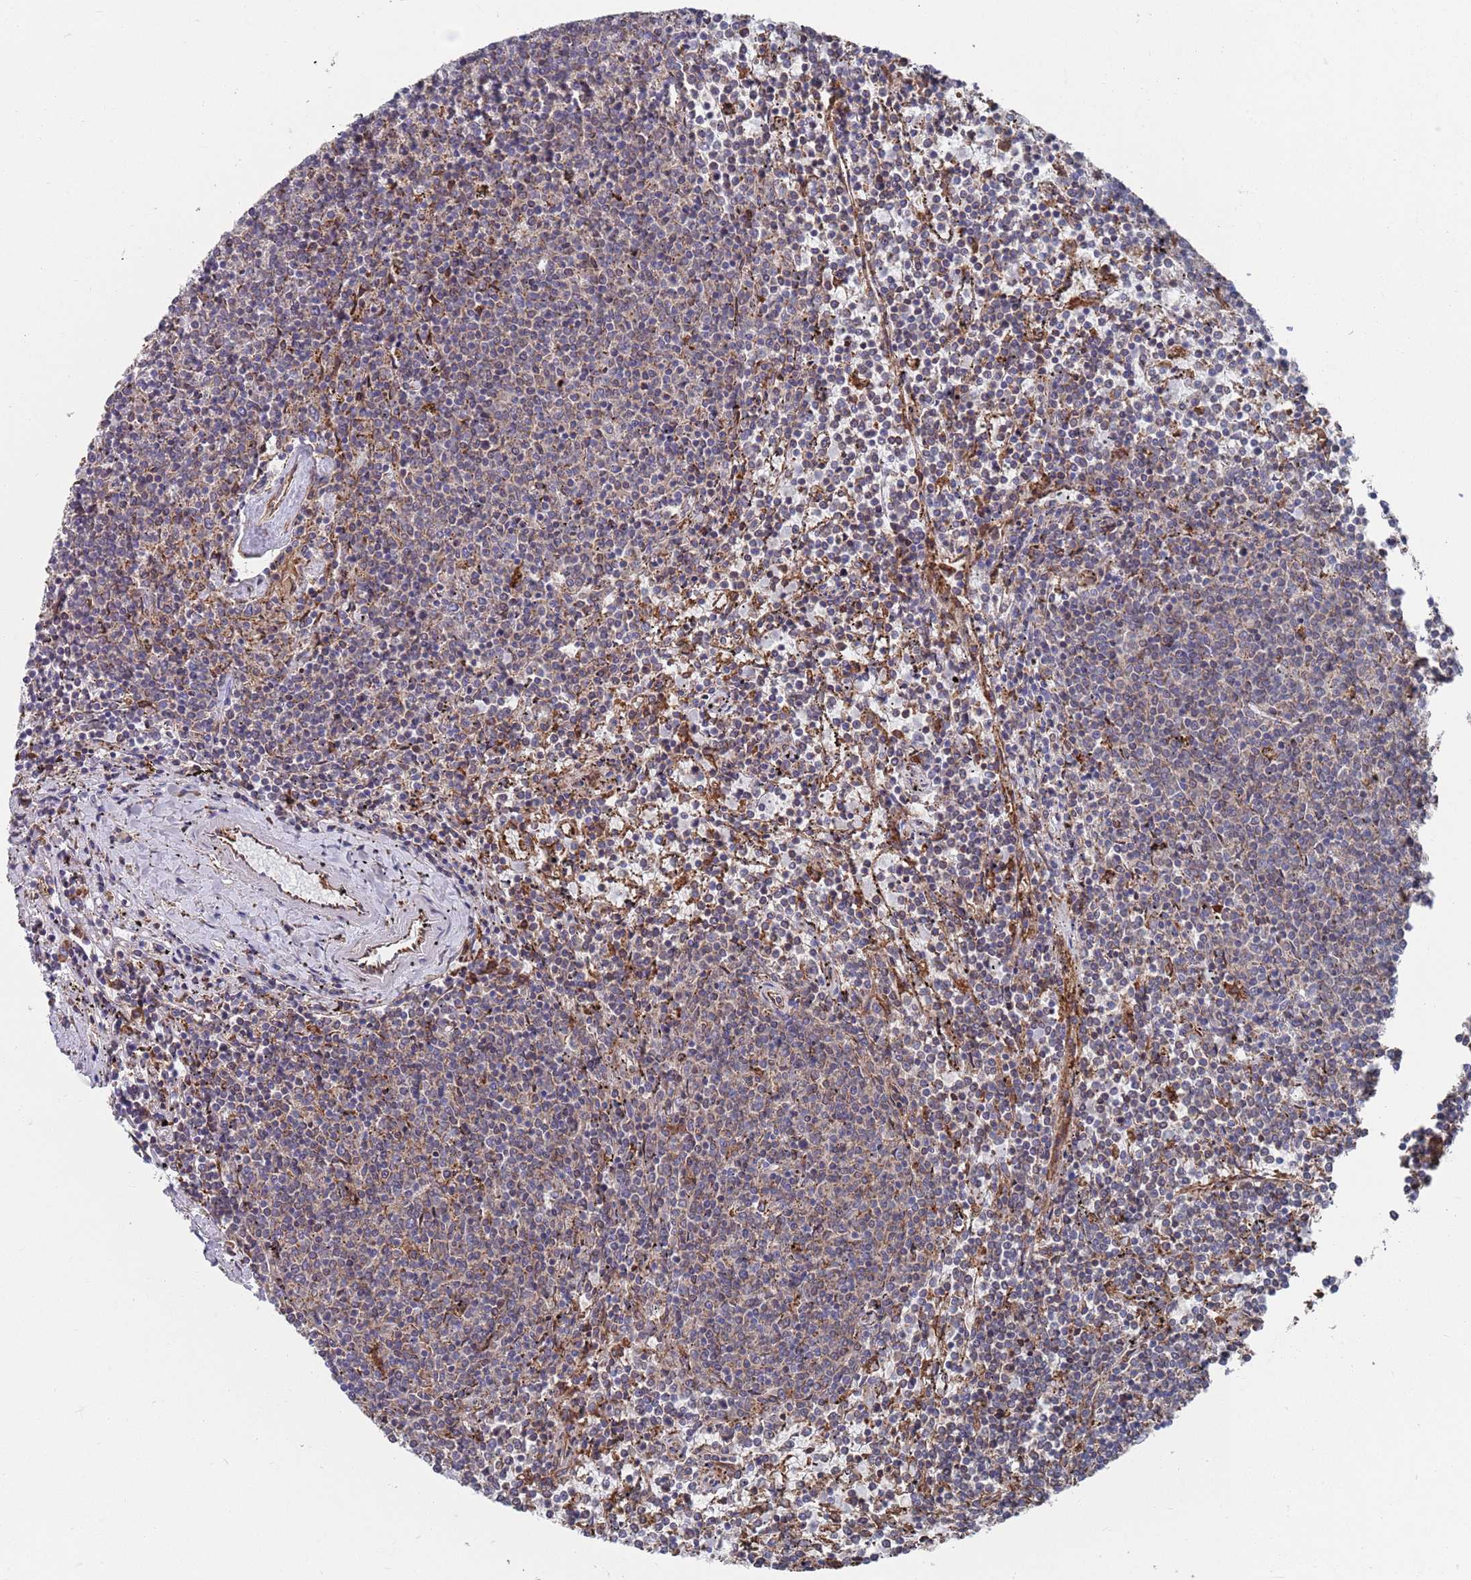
{"staining": {"intensity": "weak", "quantity": "25%-75%", "location": "cytoplasmic/membranous"}, "tissue": "lymphoma", "cell_type": "Tumor cells", "image_type": "cancer", "snomed": [{"axis": "morphology", "description": "Malignant lymphoma, non-Hodgkin's type, Low grade"}, {"axis": "topography", "description": "Spleen"}], "caption": "Immunohistochemistry (IHC) image of human low-grade malignant lymphoma, non-Hodgkin's type stained for a protein (brown), which reveals low levels of weak cytoplasmic/membranous positivity in about 25%-75% of tumor cells.", "gene": "GID8", "patient": {"sex": "female", "age": 50}}